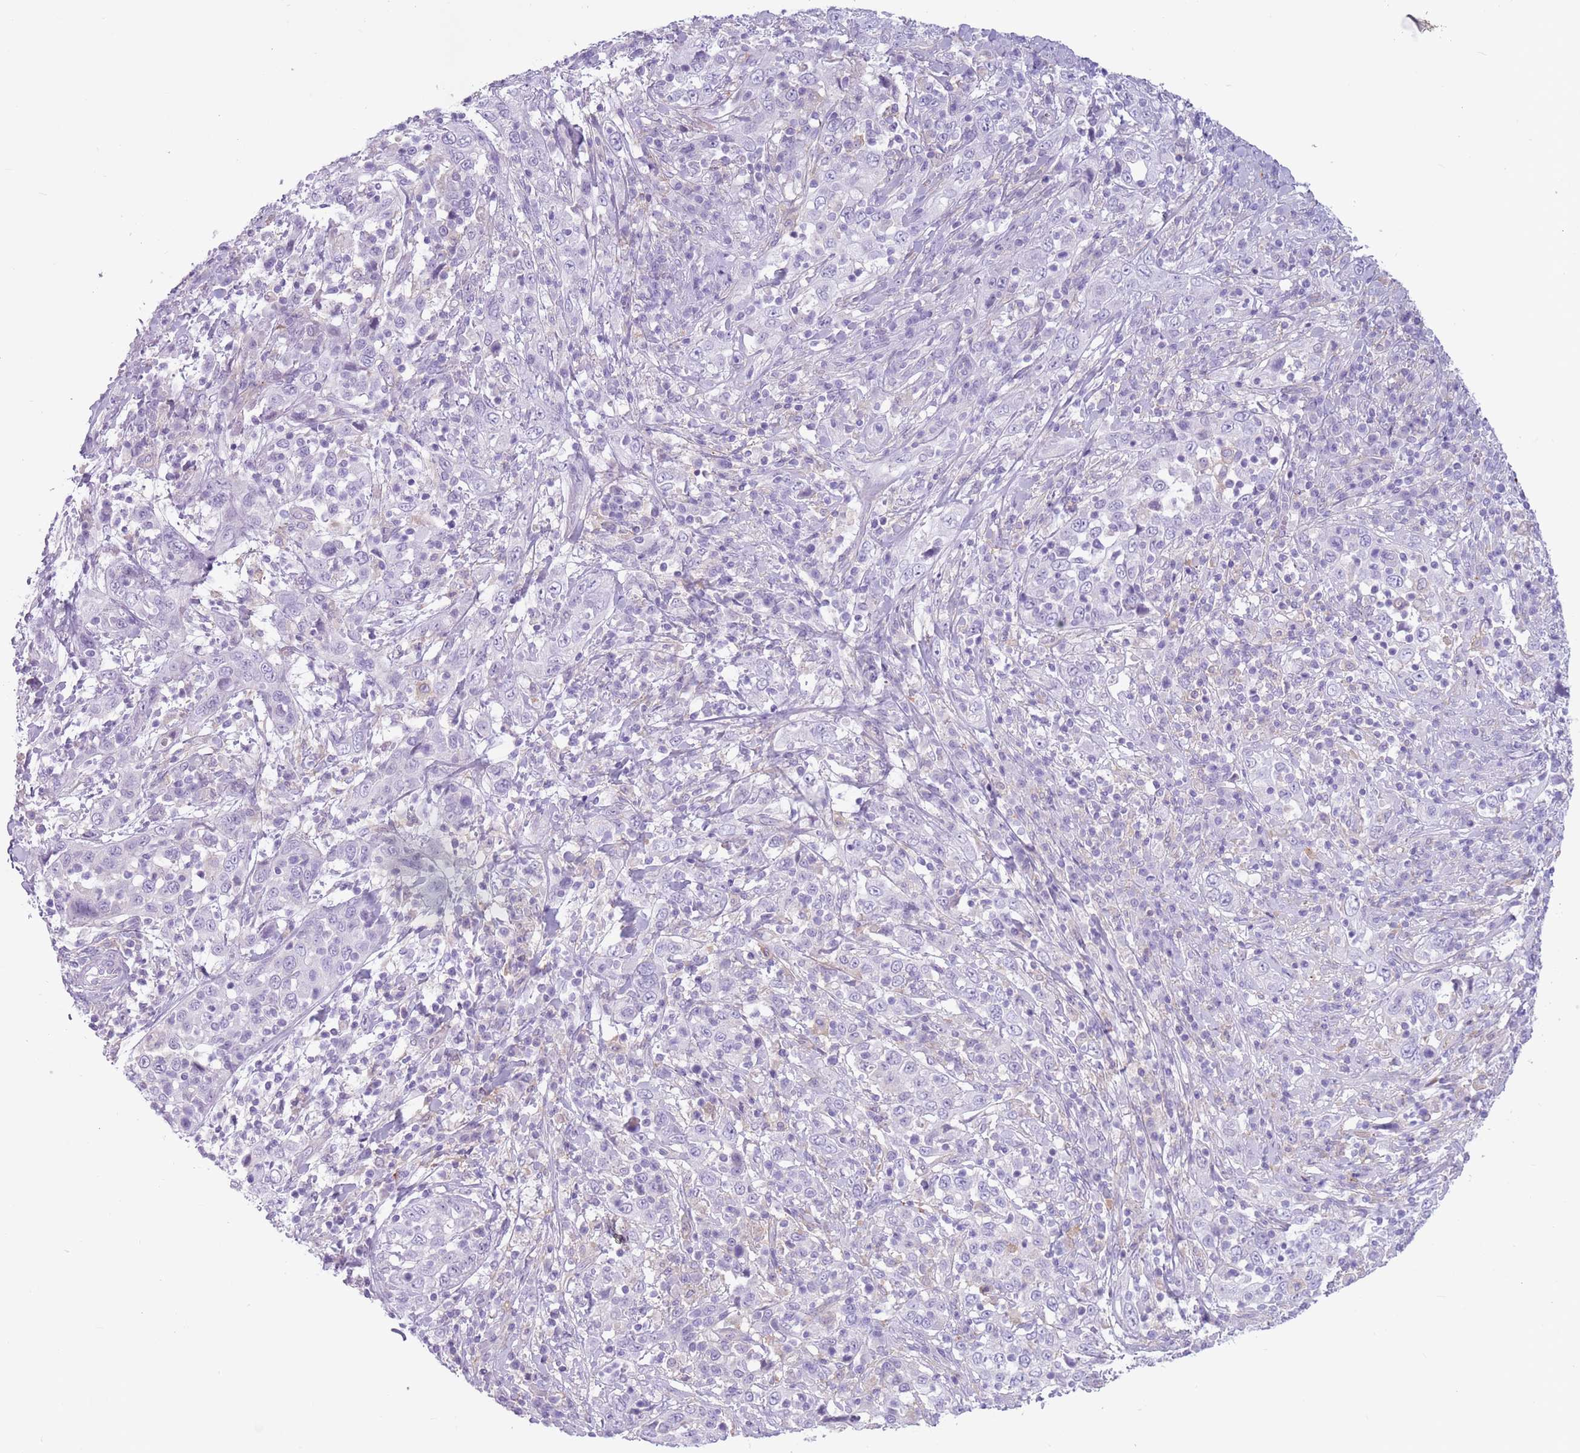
{"staining": {"intensity": "negative", "quantity": "none", "location": "none"}, "tissue": "cervical cancer", "cell_type": "Tumor cells", "image_type": "cancer", "snomed": [{"axis": "morphology", "description": "Squamous cell carcinoma, NOS"}, {"axis": "topography", "description": "Cervix"}], "caption": "High power microscopy image of an IHC micrograph of cervical squamous cell carcinoma, revealing no significant staining in tumor cells.", "gene": "SNX6", "patient": {"sex": "female", "age": 46}}